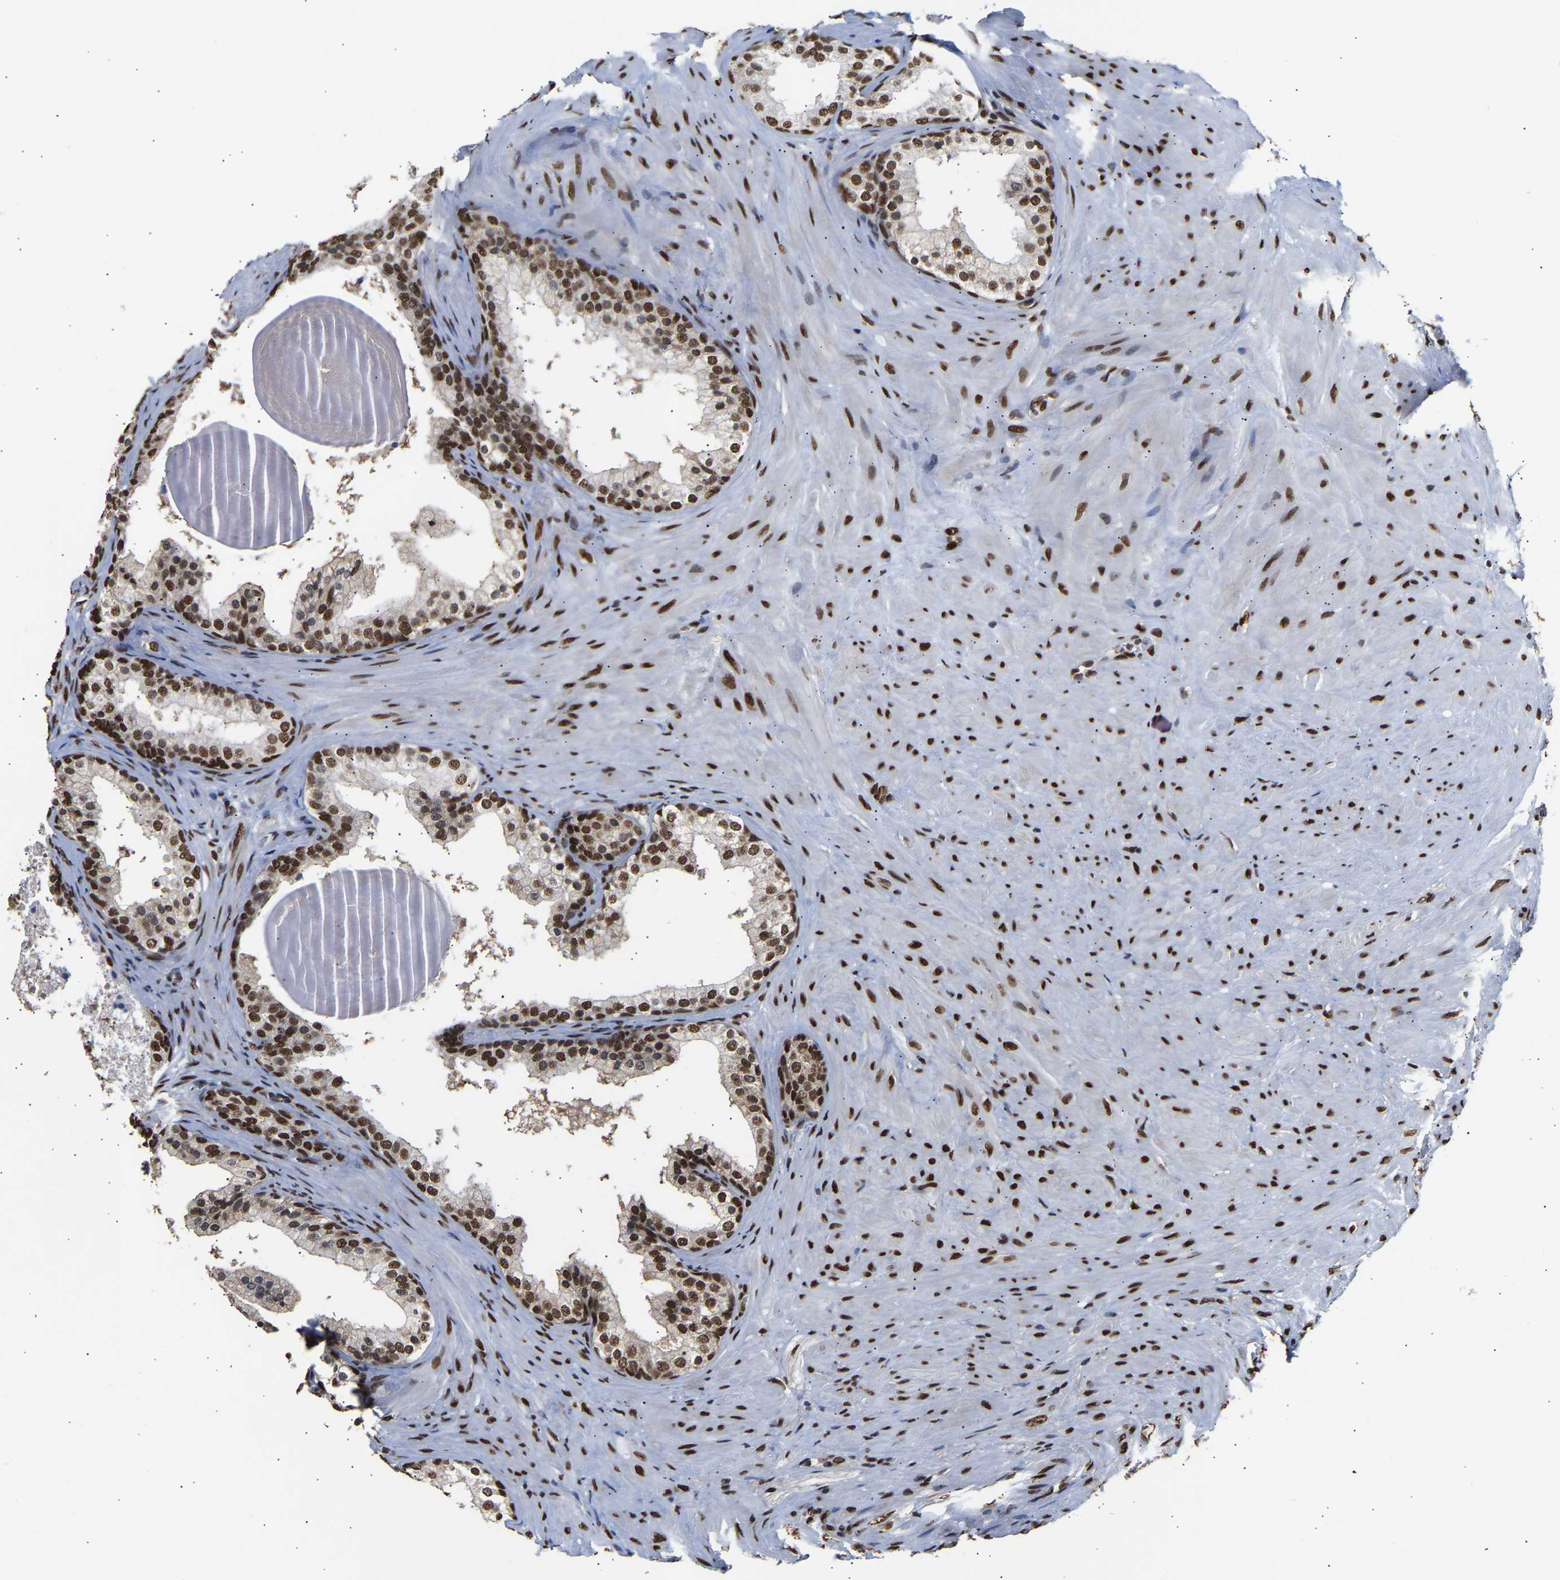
{"staining": {"intensity": "strong", "quantity": "25%-75%", "location": "nuclear"}, "tissue": "prostate cancer", "cell_type": "Tumor cells", "image_type": "cancer", "snomed": [{"axis": "morphology", "description": "Adenocarcinoma, Low grade"}, {"axis": "topography", "description": "Prostate"}], "caption": "About 25%-75% of tumor cells in prostate low-grade adenocarcinoma demonstrate strong nuclear protein expression as visualized by brown immunohistochemical staining.", "gene": "PSIP1", "patient": {"sex": "male", "age": 69}}